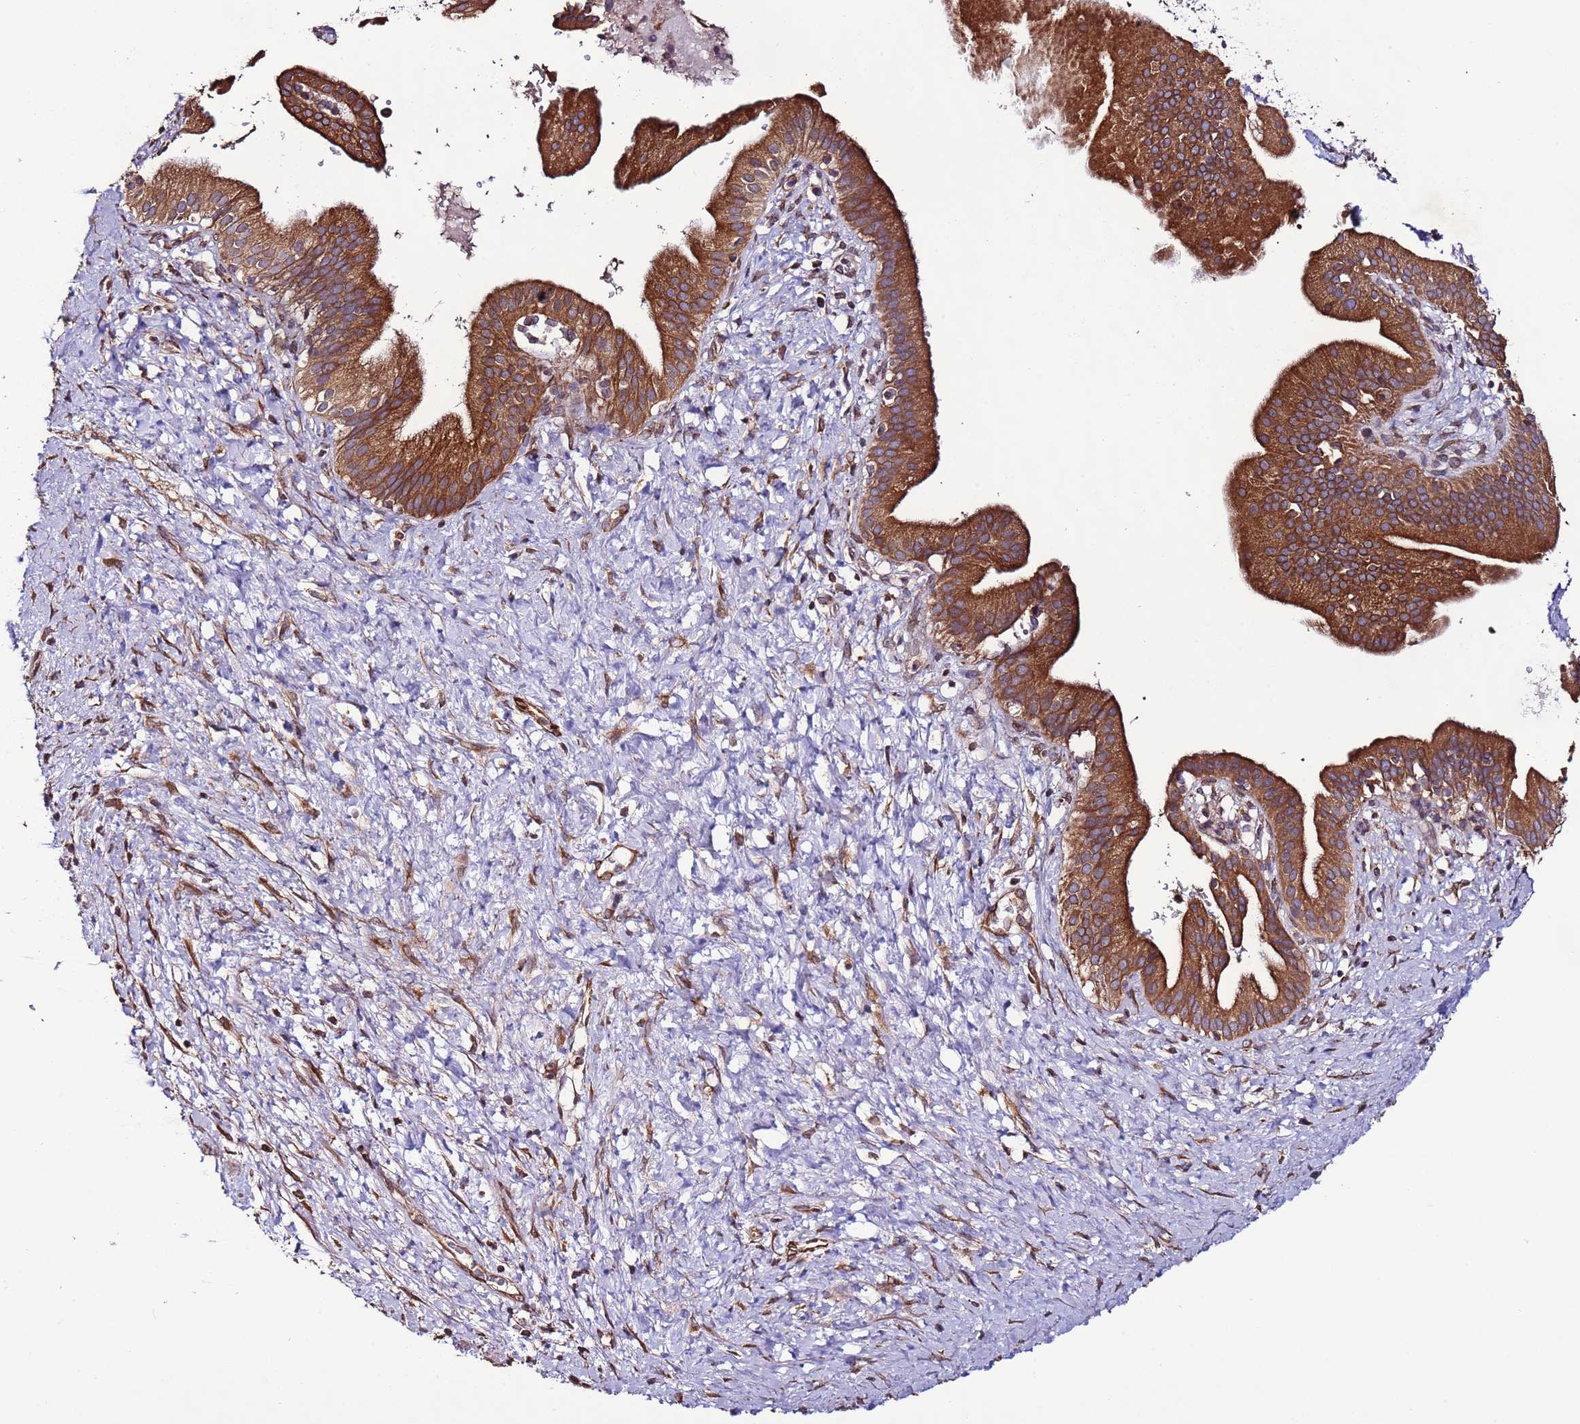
{"staining": {"intensity": "strong", "quantity": ">75%", "location": "cytoplasmic/membranous"}, "tissue": "pancreatic cancer", "cell_type": "Tumor cells", "image_type": "cancer", "snomed": [{"axis": "morphology", "description": "Adenocarcinoma, NOS"}, {"axis": "topography", "description": "Pancreas"}], "caption": "Immunohistochemical staining of adenocarcinoma (pancreatic) exhibits high levels of strong cytoplasmic/membranous protein staining in approximately >75% of tumor cells.", "gene": "SLC41A3", "patient": {"sex": "male", "age": 68}}